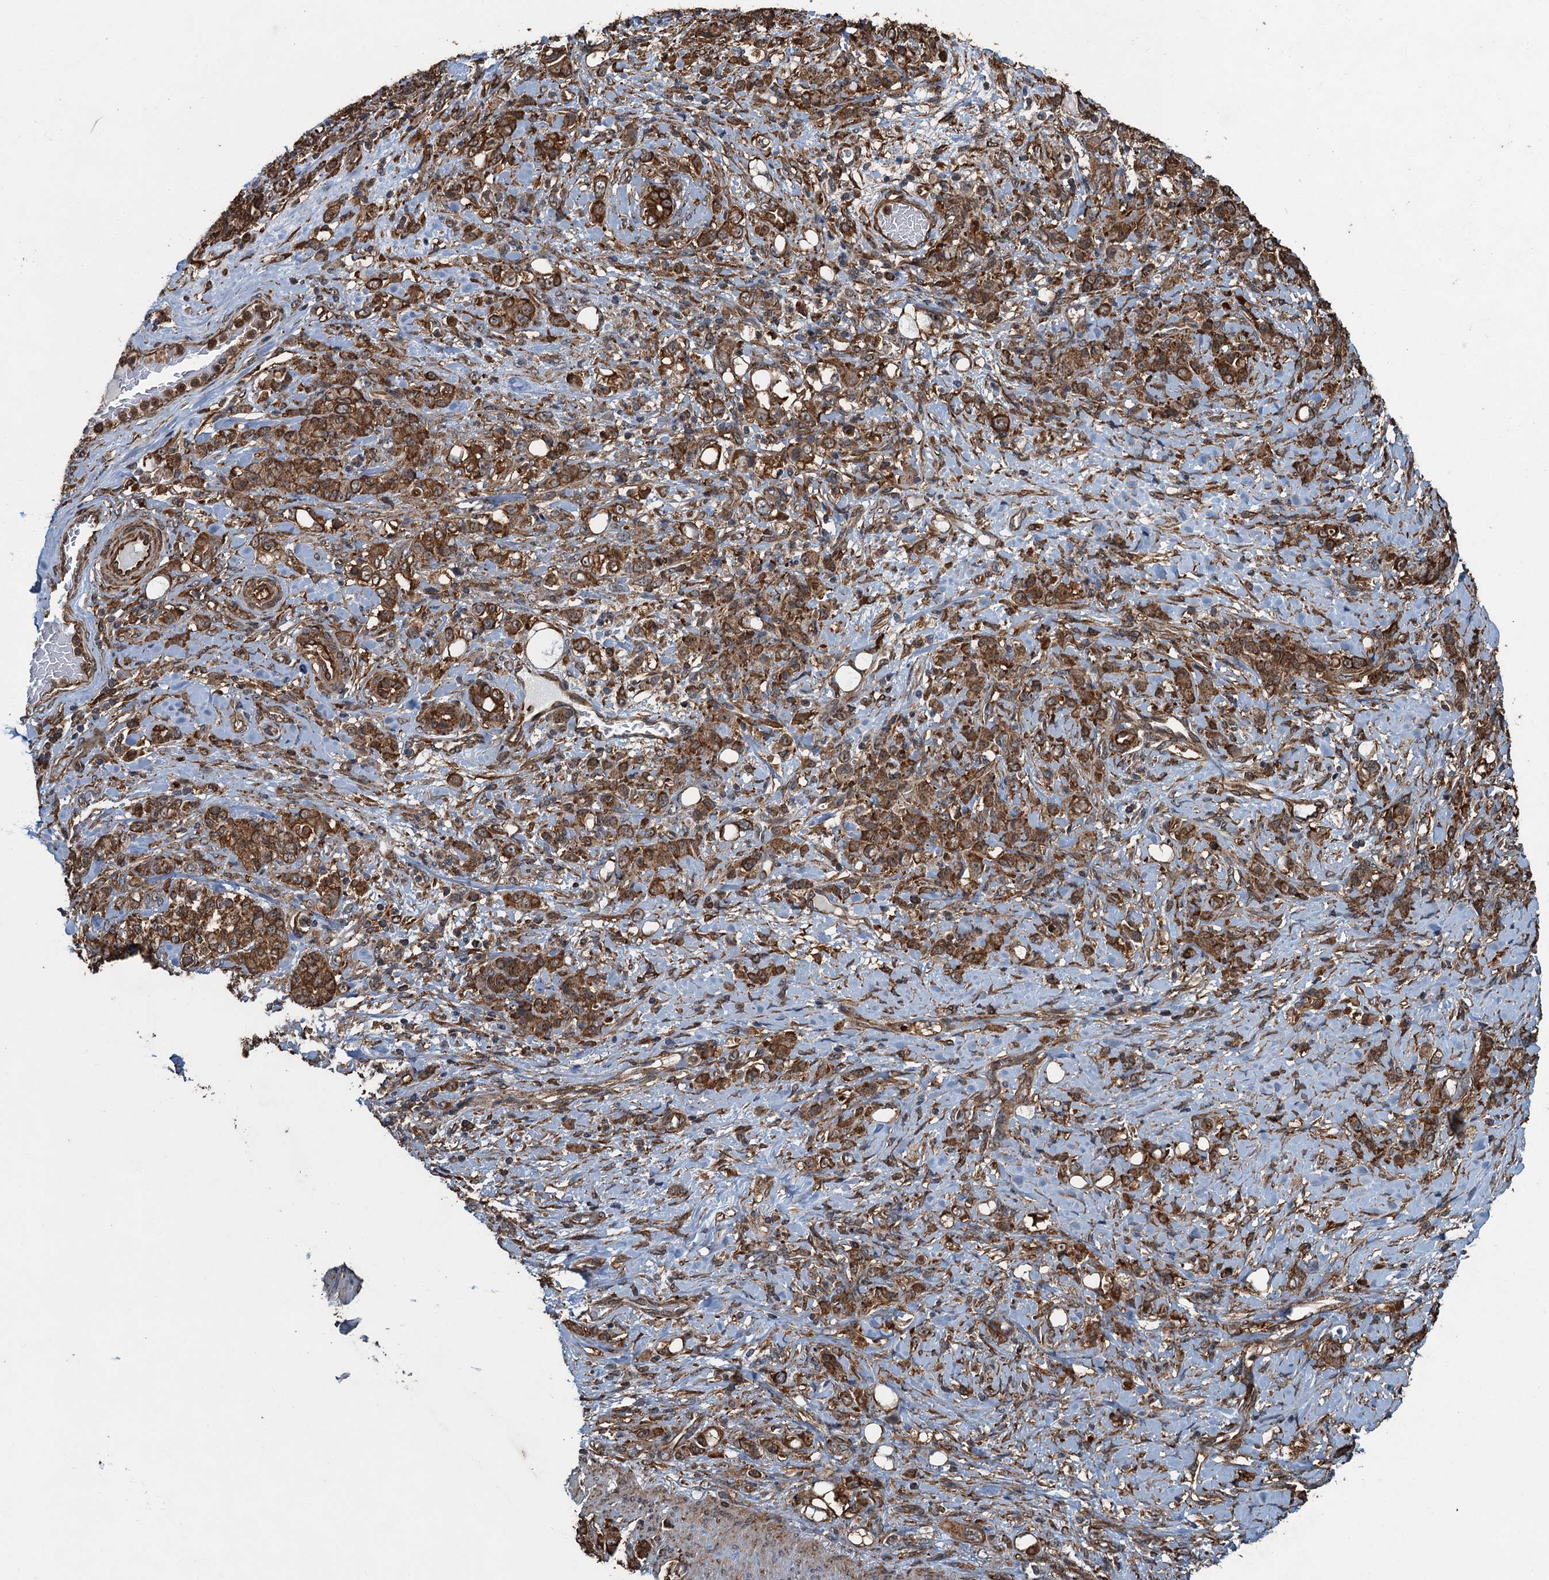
{"staining": {"intensity": "strong", "quantity": ">75%", "location": "cytoplasmic/membranous"}, "tissue": "stomach cancer", "cell_type": "Tumor cells", "image_type": "cancer", "snomed": [{"axis": "morphology", "description": "Adenocarcinoma, NOS"}, {"axis": "topography", "description": "Stomach"}], "caption": "About >75% of tumor cells in adenocarcinoma (stomach) show strong cytoplasmic/membranous protein positivity as visualized by brown immunohistochemical staining.", "gene": "WHAMM", "patient": {"sex": "female", "age": 79}}